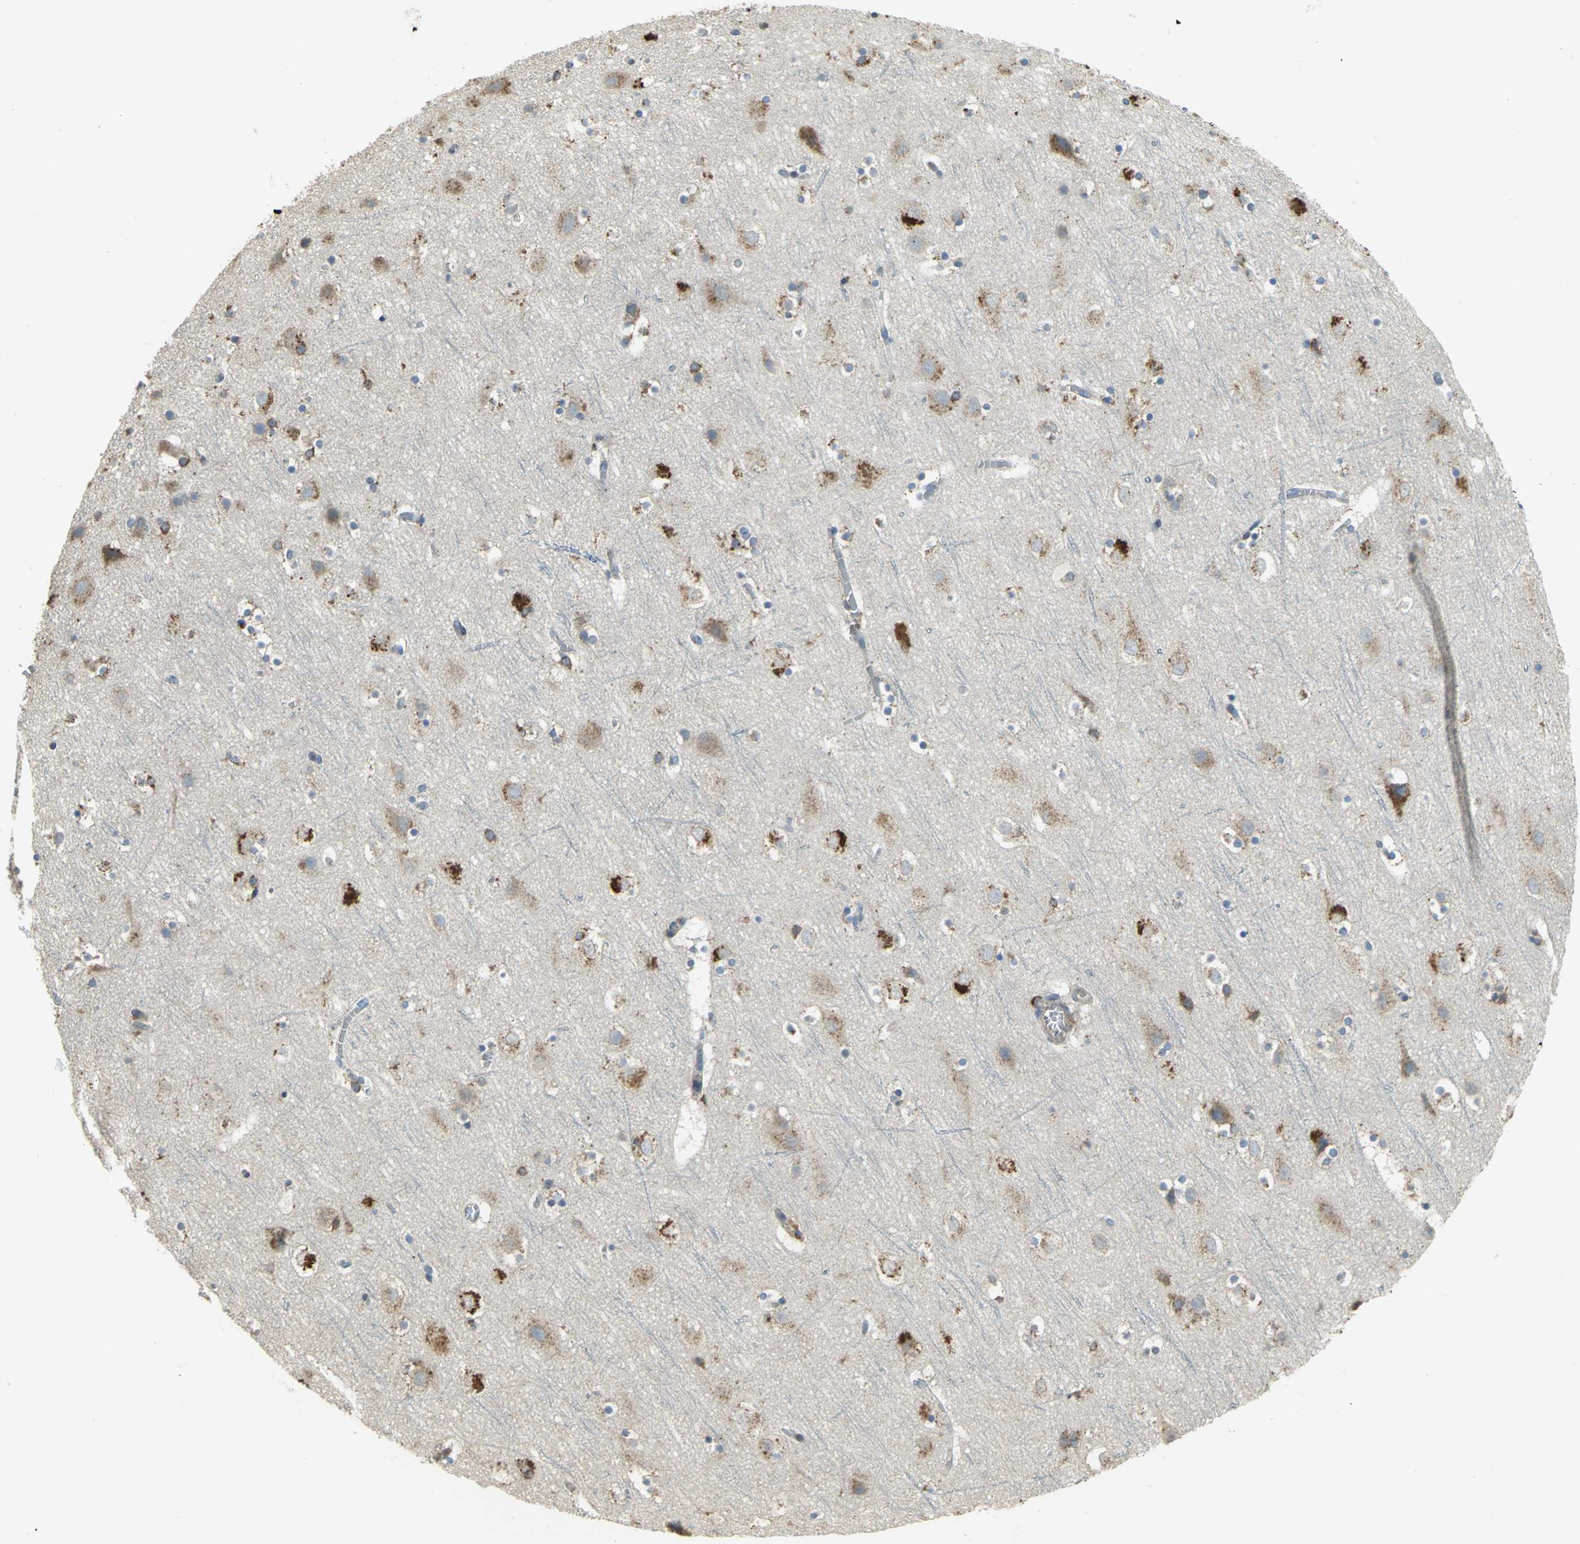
{"staining": {"intensity": "weak", "quantity": ">75%", "location": "cytoplasmic/membranous"}, "tissue": "cerebral cortex", "cell_type": "Endothelial cells", "image_type": "normal", "snomed": [{"axis": "morphology", "description": "Normal tissue, NOS"}, {"axis": "topography", "description": "Cerebral cortex"}], "caption": "This is a photomicrograph of IHC staining of normal cerebral cortex, which shows weak expression in the cytoplasmic/membranous of endothelial cells.", "gene": "DIAPH2", "patient": {"sex": "male", "age": 45}}